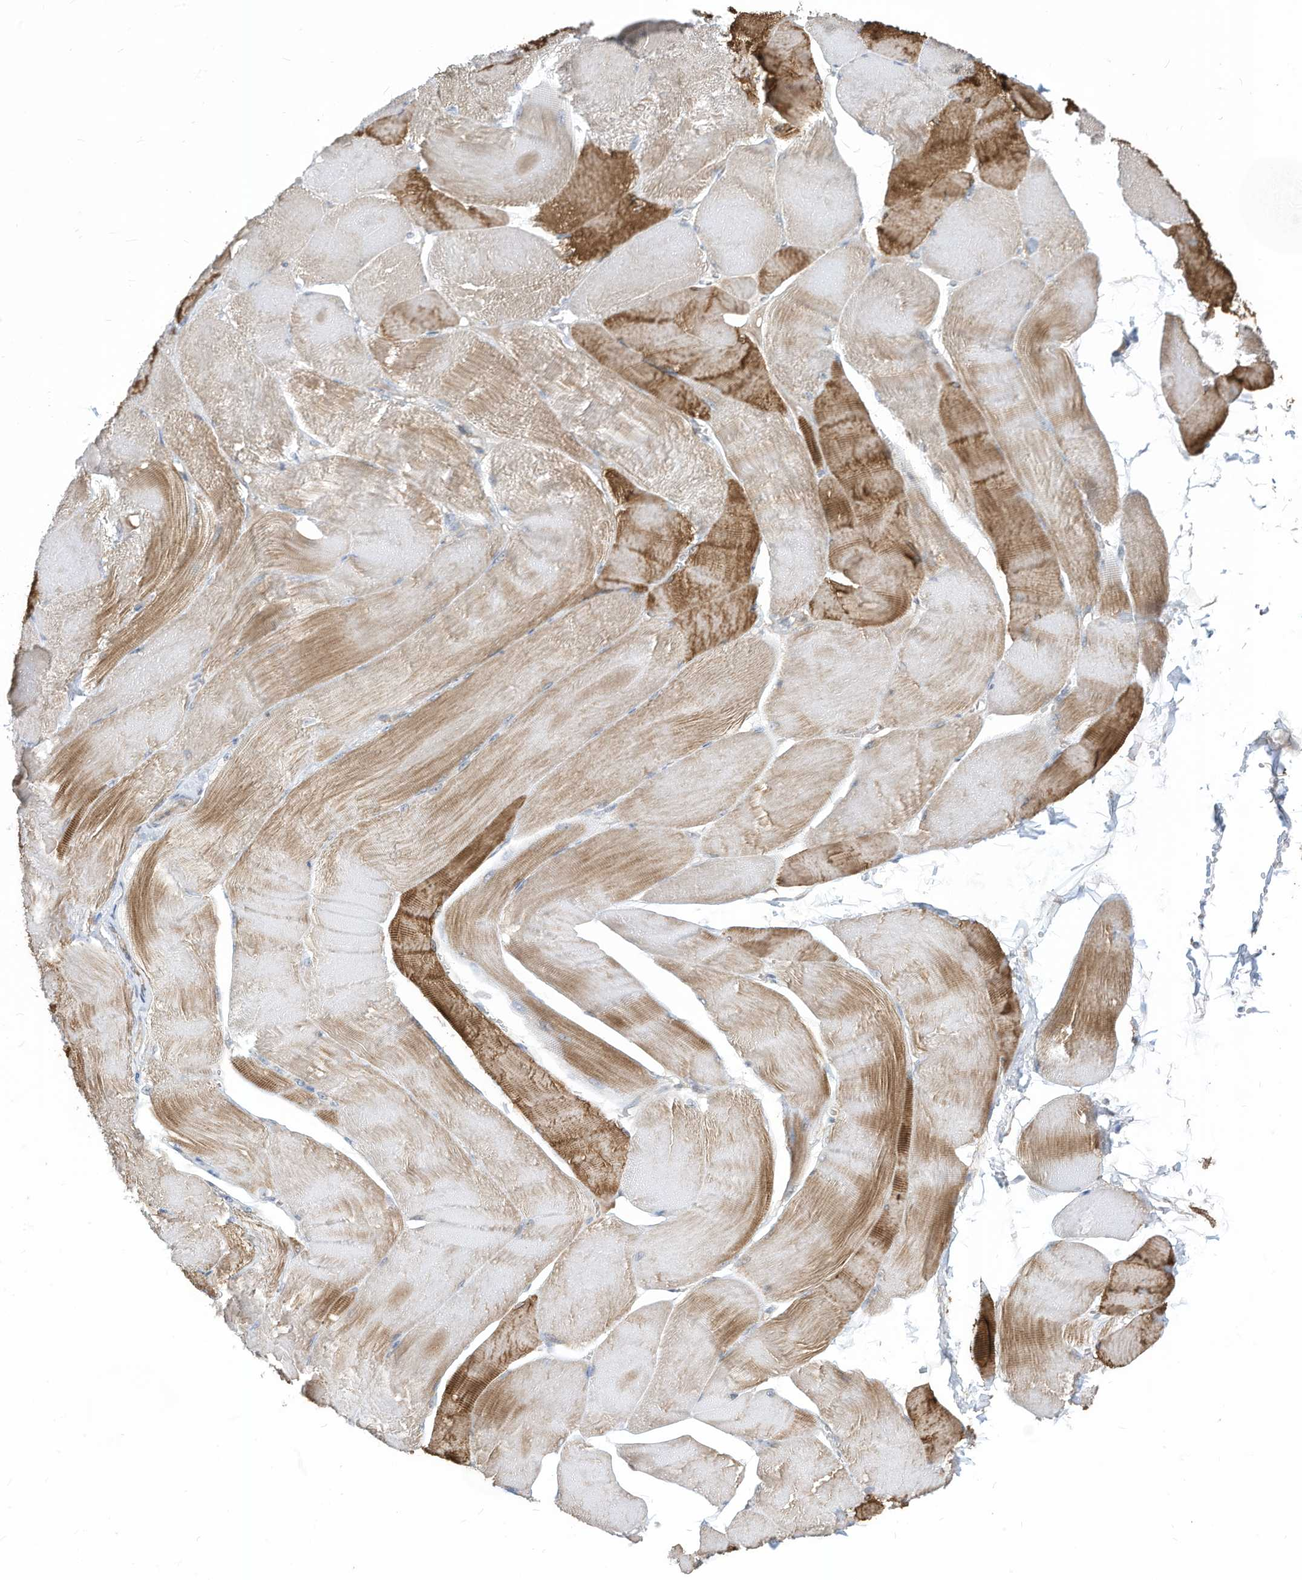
{"staining": {"intensity": "moderate", "quantity": "25%-75%", "location": "cytoplasmic/membranous"}, "tissue": "skeletal muscle", "cell_type": "Myocytes", "image_type": "normal", "snomed": [{"axis": "morphology", "description": "Normal tissue, NOS"}, {"axis": "morphology", "description": "Basal cell carcinoma"}, {"axis": "topography", "description": "Skeletal muscle"}], "caption": "Brown immunohistochemical staining in unremarkable human skeletal muscle reveals moderate cytoplasmic/membranous staining in about 25%-75% of myocytes. (DAB (3,3'-diaminobenzidine) IHC with brightfield microscopy, high magnification).", "gene": "GPATCH3", "patient": {"sex": "female", "age": 64}}